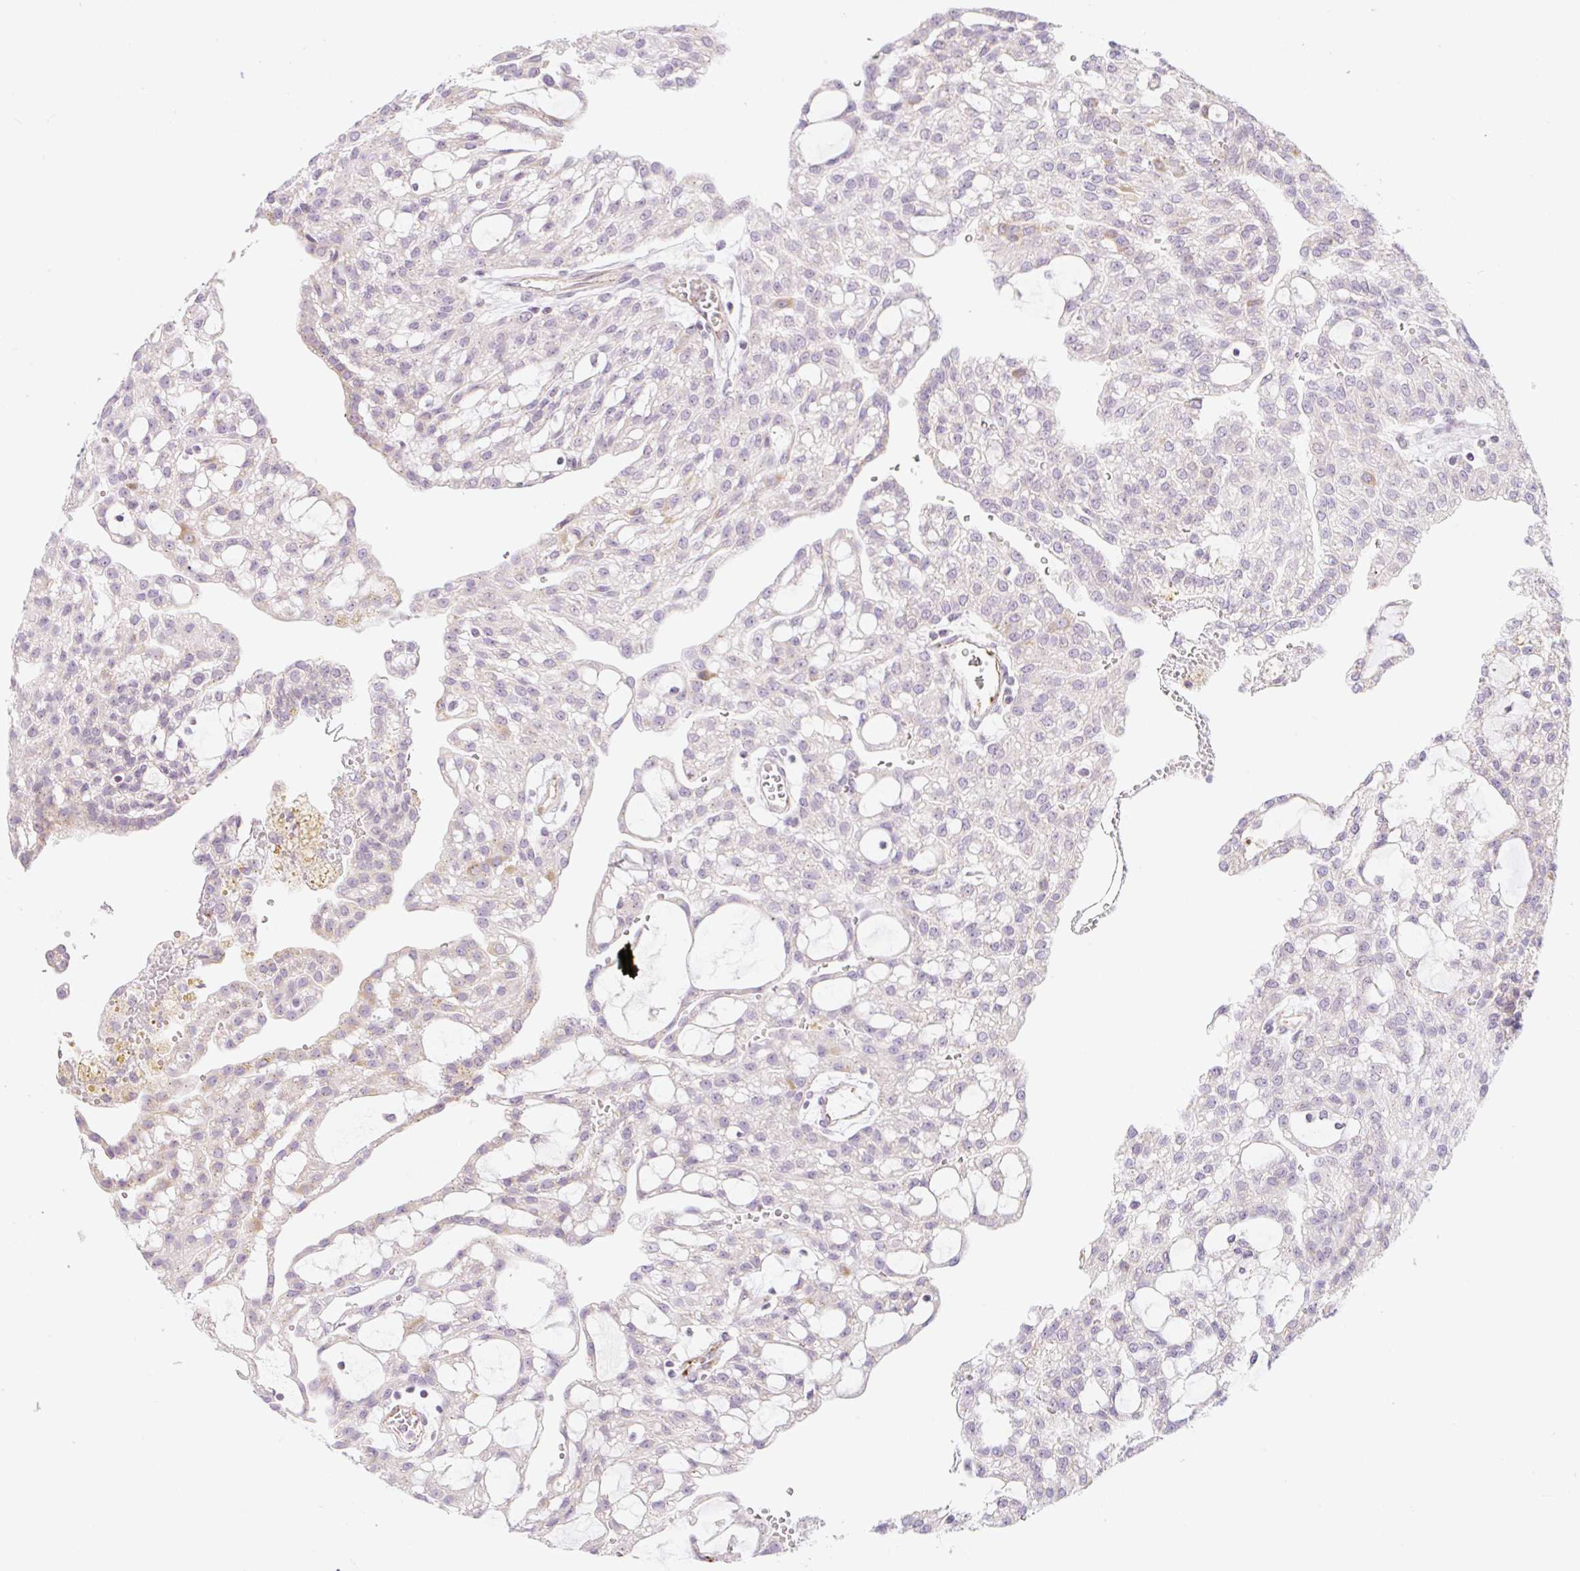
{"staining": {"intensity": "negative", "quantity": "none", "location": "none"}, "tissue": "renal cancer", "cell_type": "Tumor cells", "image_type": "cancer", "snomed": [{"axis": "morphology", "description": "Adenocarcinoma, NOS"}, {"axis": "topography", "description": "Kidney"}], "caption": "Immunohistochemistry (IHC) photomicrograph of neoplastic tissue: renal adenocarcinoma stained with DAB reveals no significant protein staining in tumor cells.", "gene": "CASKIN1", "patient": {"sex": "male", "age": 63}}